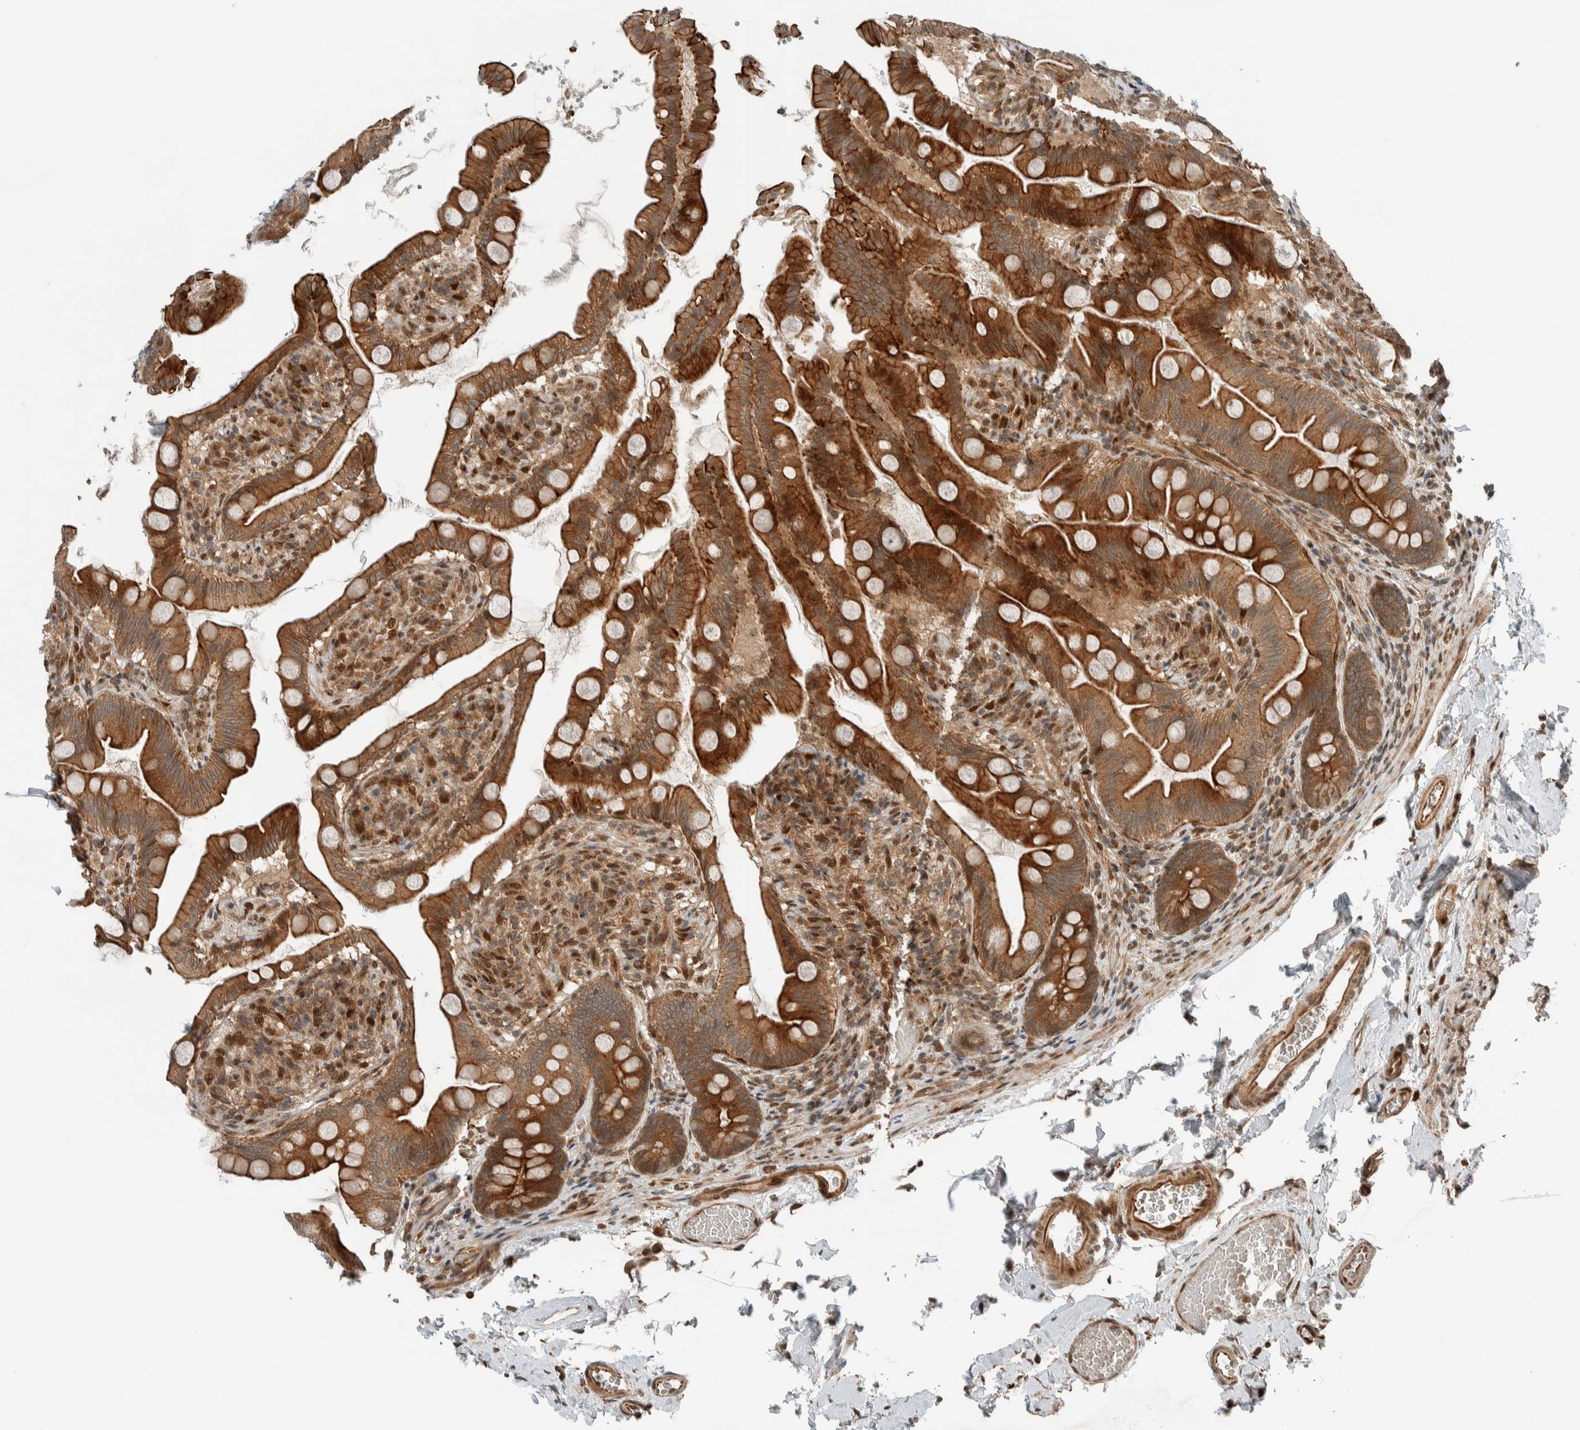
{"staining": {"intensity": "moderate", "quantity": ">75%", "location": "cytoplasmic/membranous"}, "tissue": "small intestine", "cell_type": "Glandular cells", "image_type": "normal", "snomed": [{"axis": "morphology", "description": "Normal tissue, NOS"}, {"axis": "topography", "description": "Small intestine"}], "caption": "Protein expression by IHC demonstrates moderate cytoplasmic/membranous expression in about >75% of glandular cells in benign small intestine. Nuclei are stained in blue.", "gene": "STXBP4", "patient": {"sex": "female", "age": 56}}